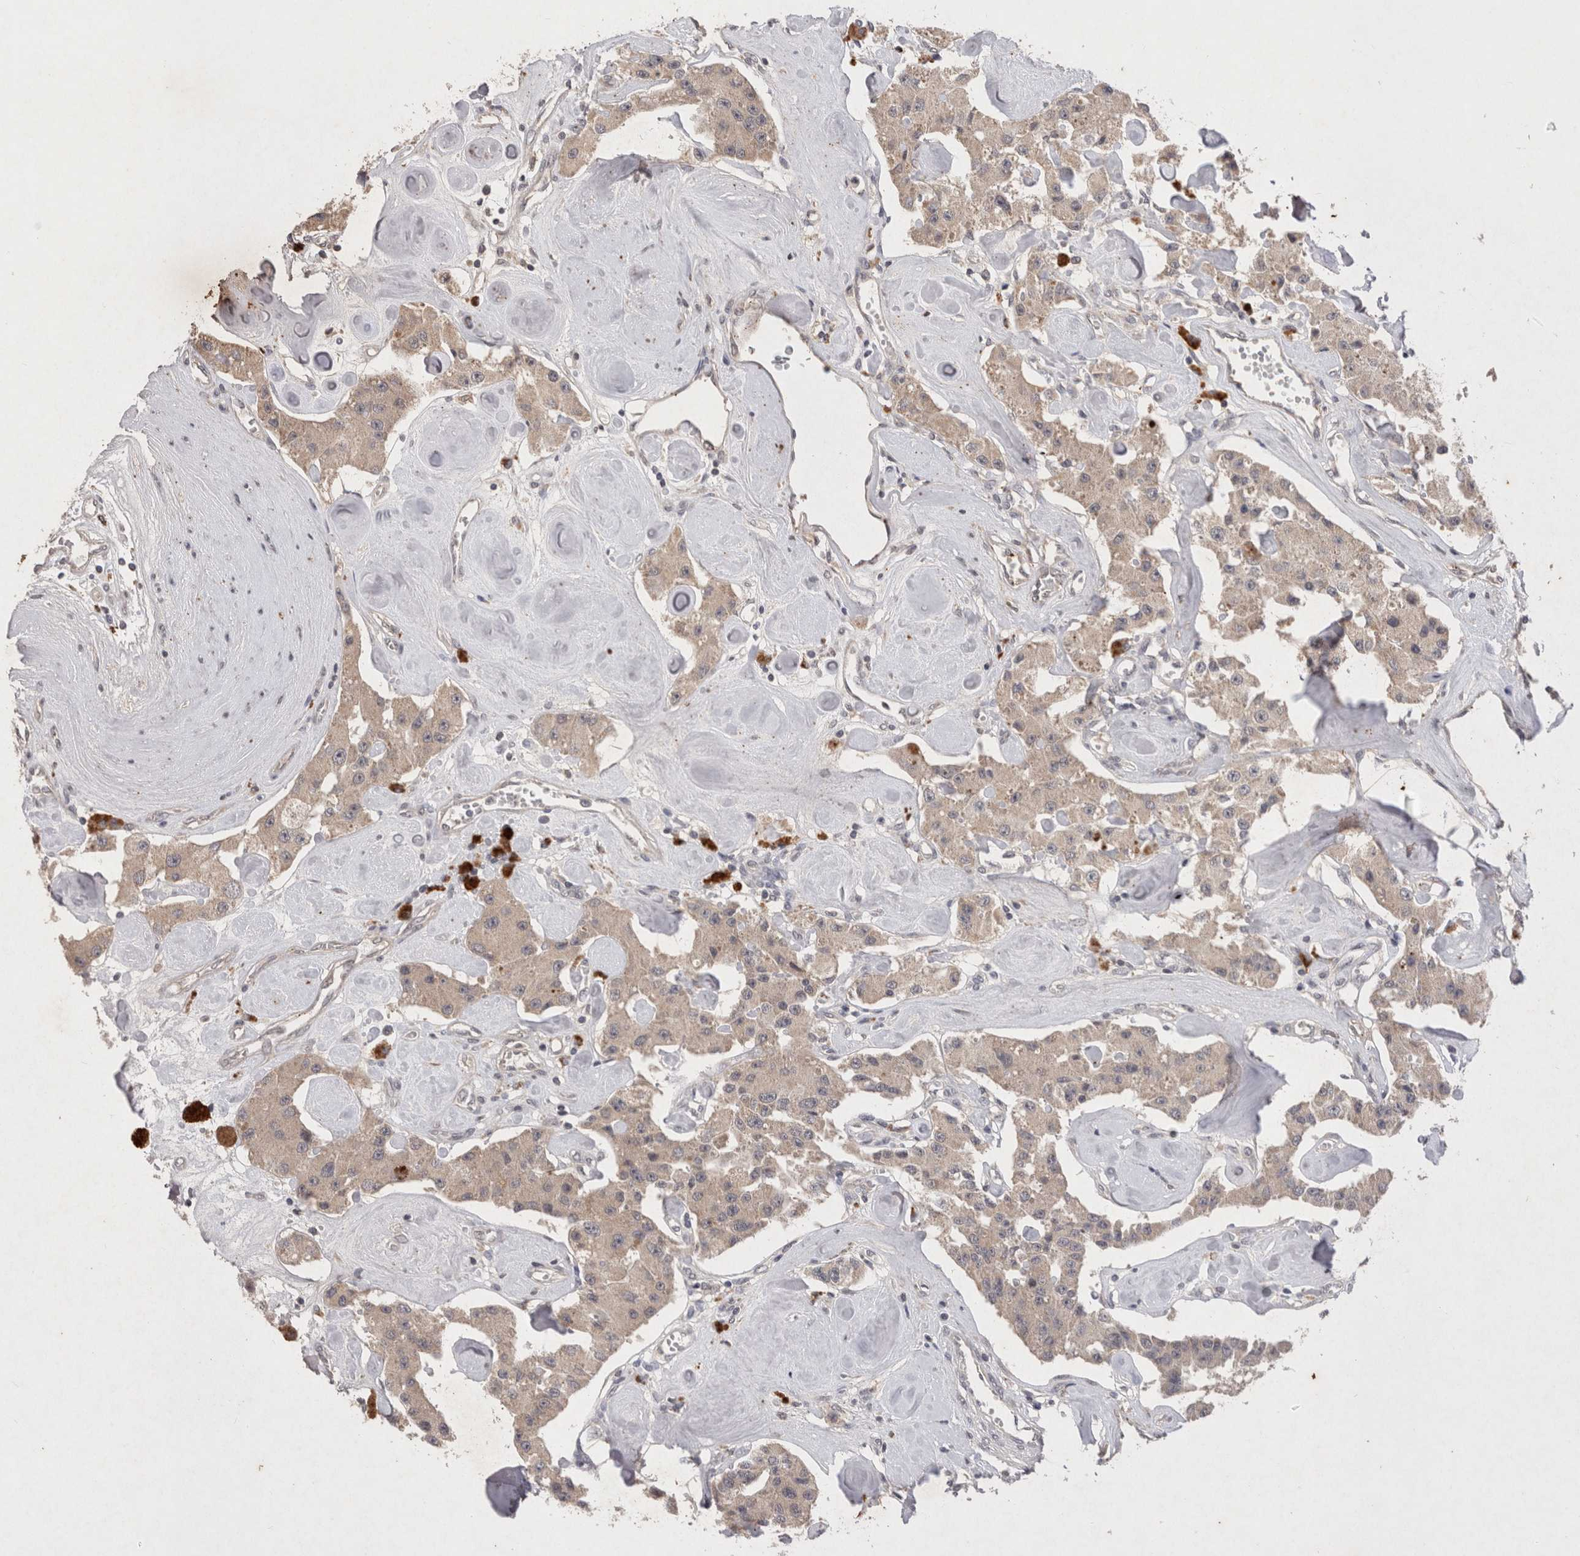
{"staining": {"intensity": "negative", "quantity": "none", "location": "none"}, "tissue": "carcinoid", "cell_type": "Tumor cells", "image_type": "cancer", "snomed": [{"axis": "morphology", "description": "Carcinoid, malignant, NOS"}, {"axis": "topography", "description": "Pancreas"}], "caption": "Tumor cells are negative for protein expression in human carcinoid.", "gene": "RASSF3", "patient": {"sex": "male", "age": 41}}